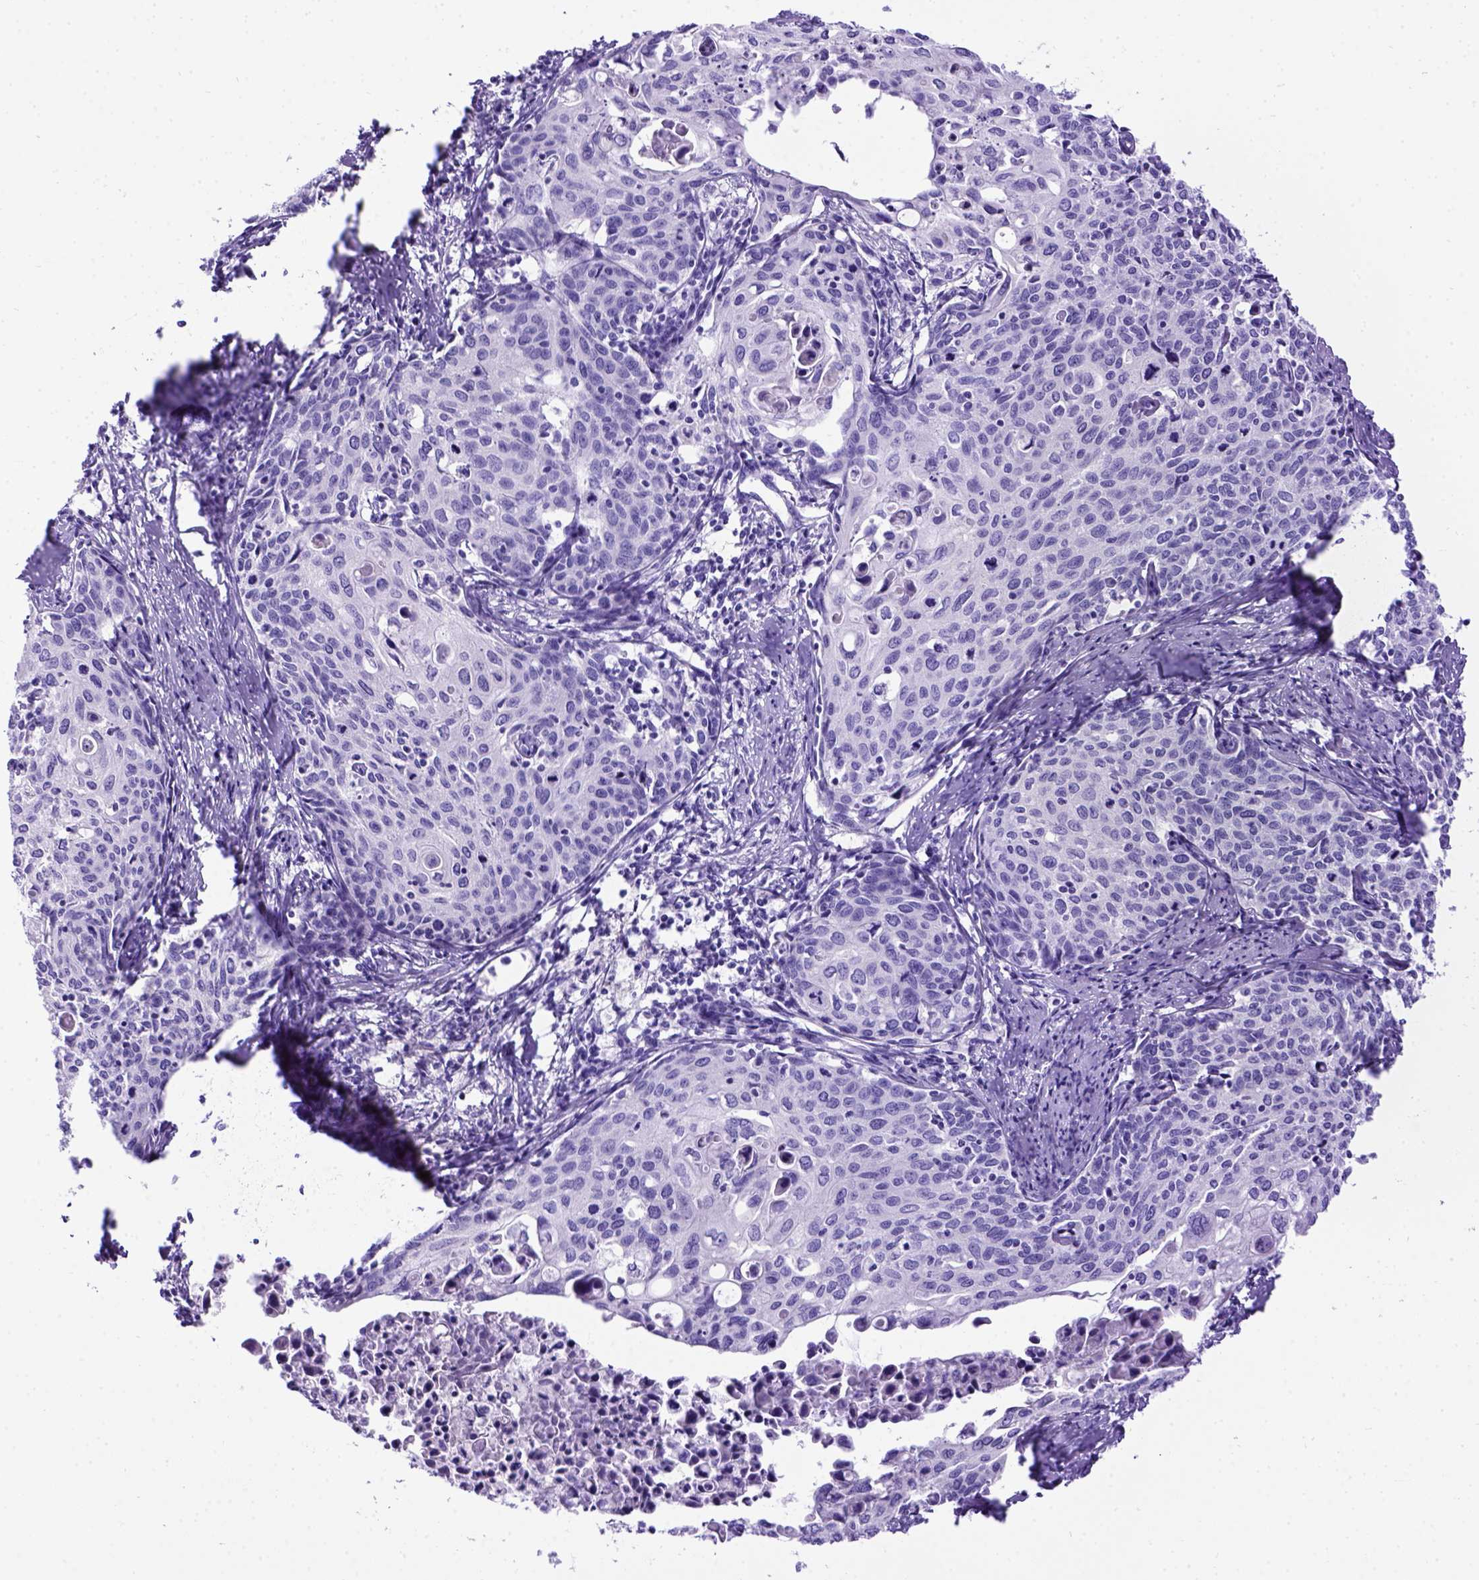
{"staining": {"intensity": "negative", "quantity": "none", "location": "none"}, "tissue": "cervical cancer", "cell_type": "Tumor cells", "image_type": "cancer", "snomed": [{"axis": "morphology", "description": "Squamous cell carcinoma, NOS"}, {"axis": "topography", "description": "Cervix"}], "caption": "The micrograph displays no significant staining in tumor cells of cervical cancer (squamous cell carcinoma).", "gene": "MEOX2", "patient": {"sex": "female", "age": 62}}